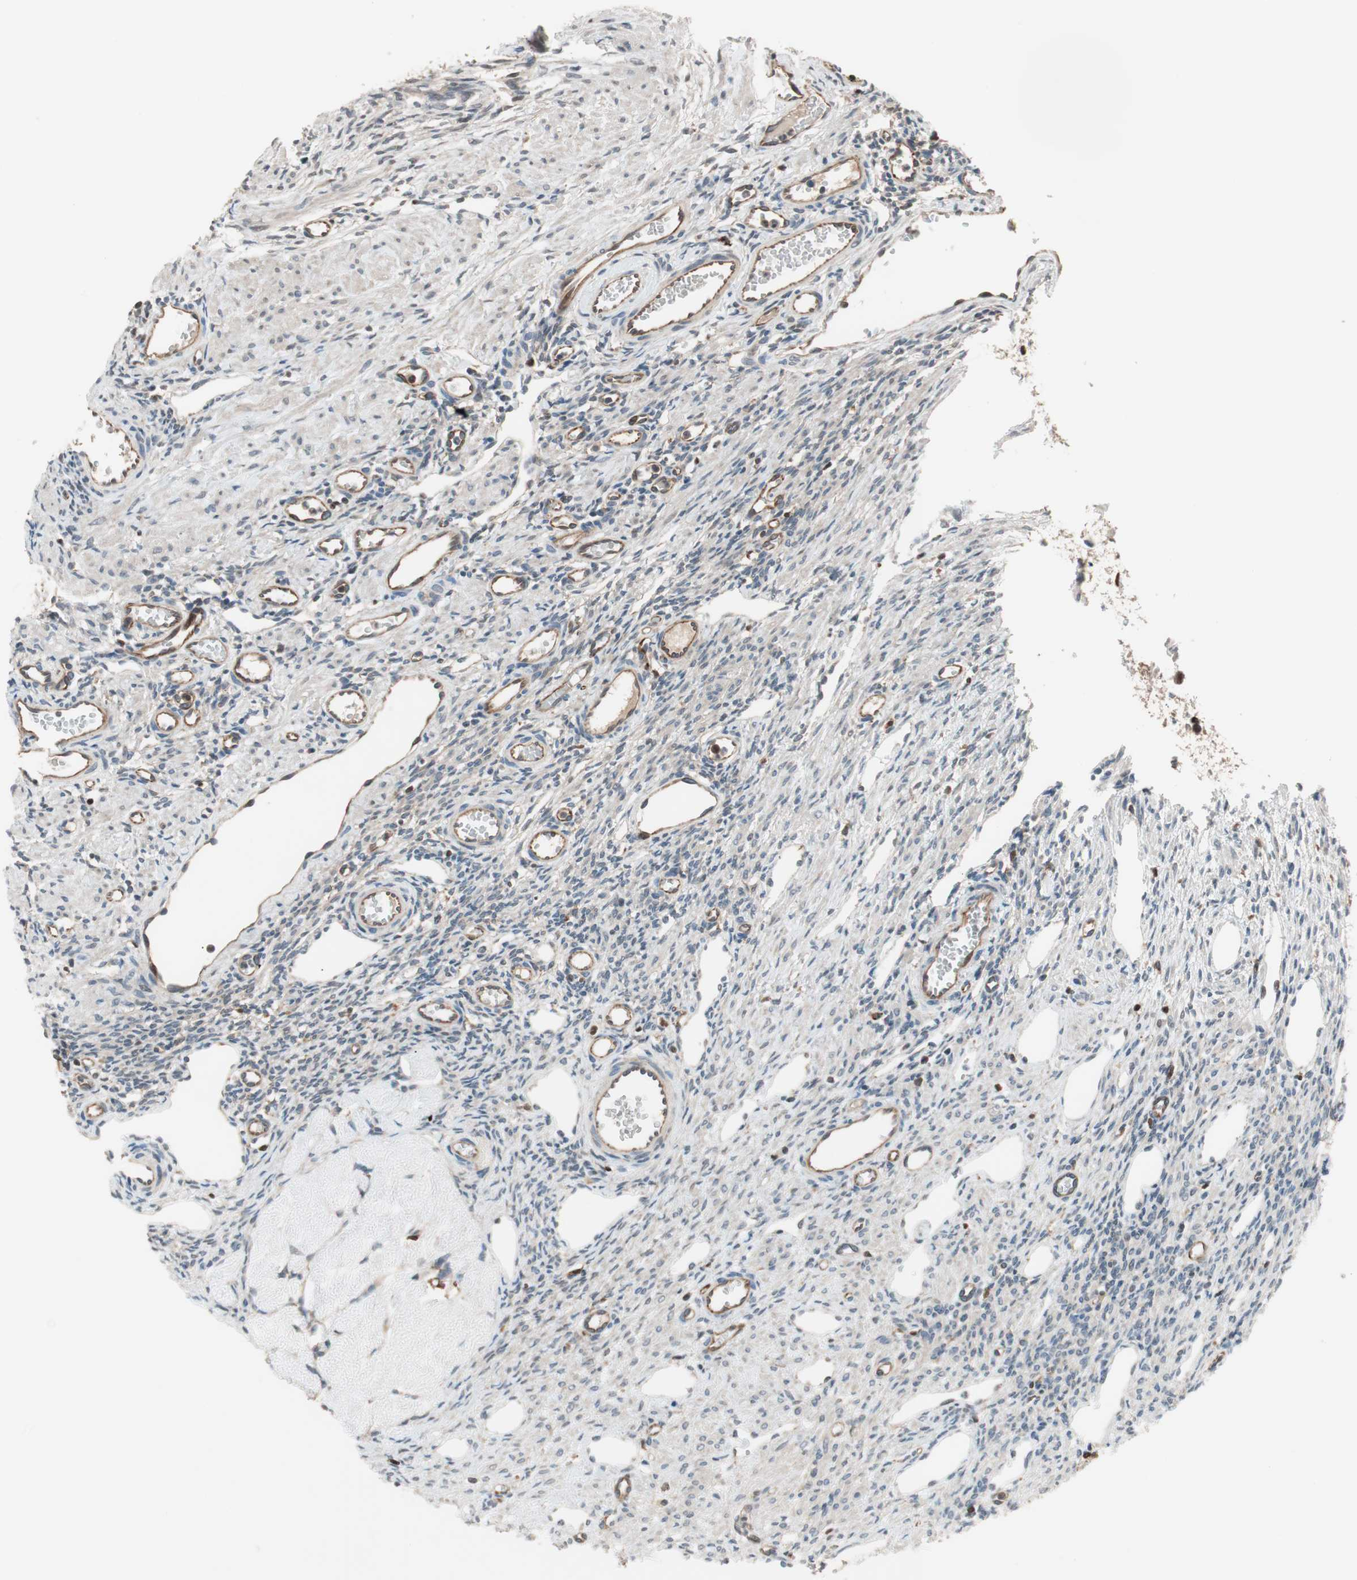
{"staining": {"intensity": "weak", "quantity": "<25%", "location": "cytoplasmic/membranous"}, "tissue": "ovary", "cell_type": "Ovarian stroma cells", "image_type": "normal", "snomed": [{"axis": "morphology", "description": "Normal tissue, NOS"}, {"axis": "topography", "description": "Ovary"}], "caption": "The micrograph demonstrates no staining of ovarian stroma cells in normal ovary.", "gene": "P3R3URF", "patient": {"sex": "female", "age": 33}}